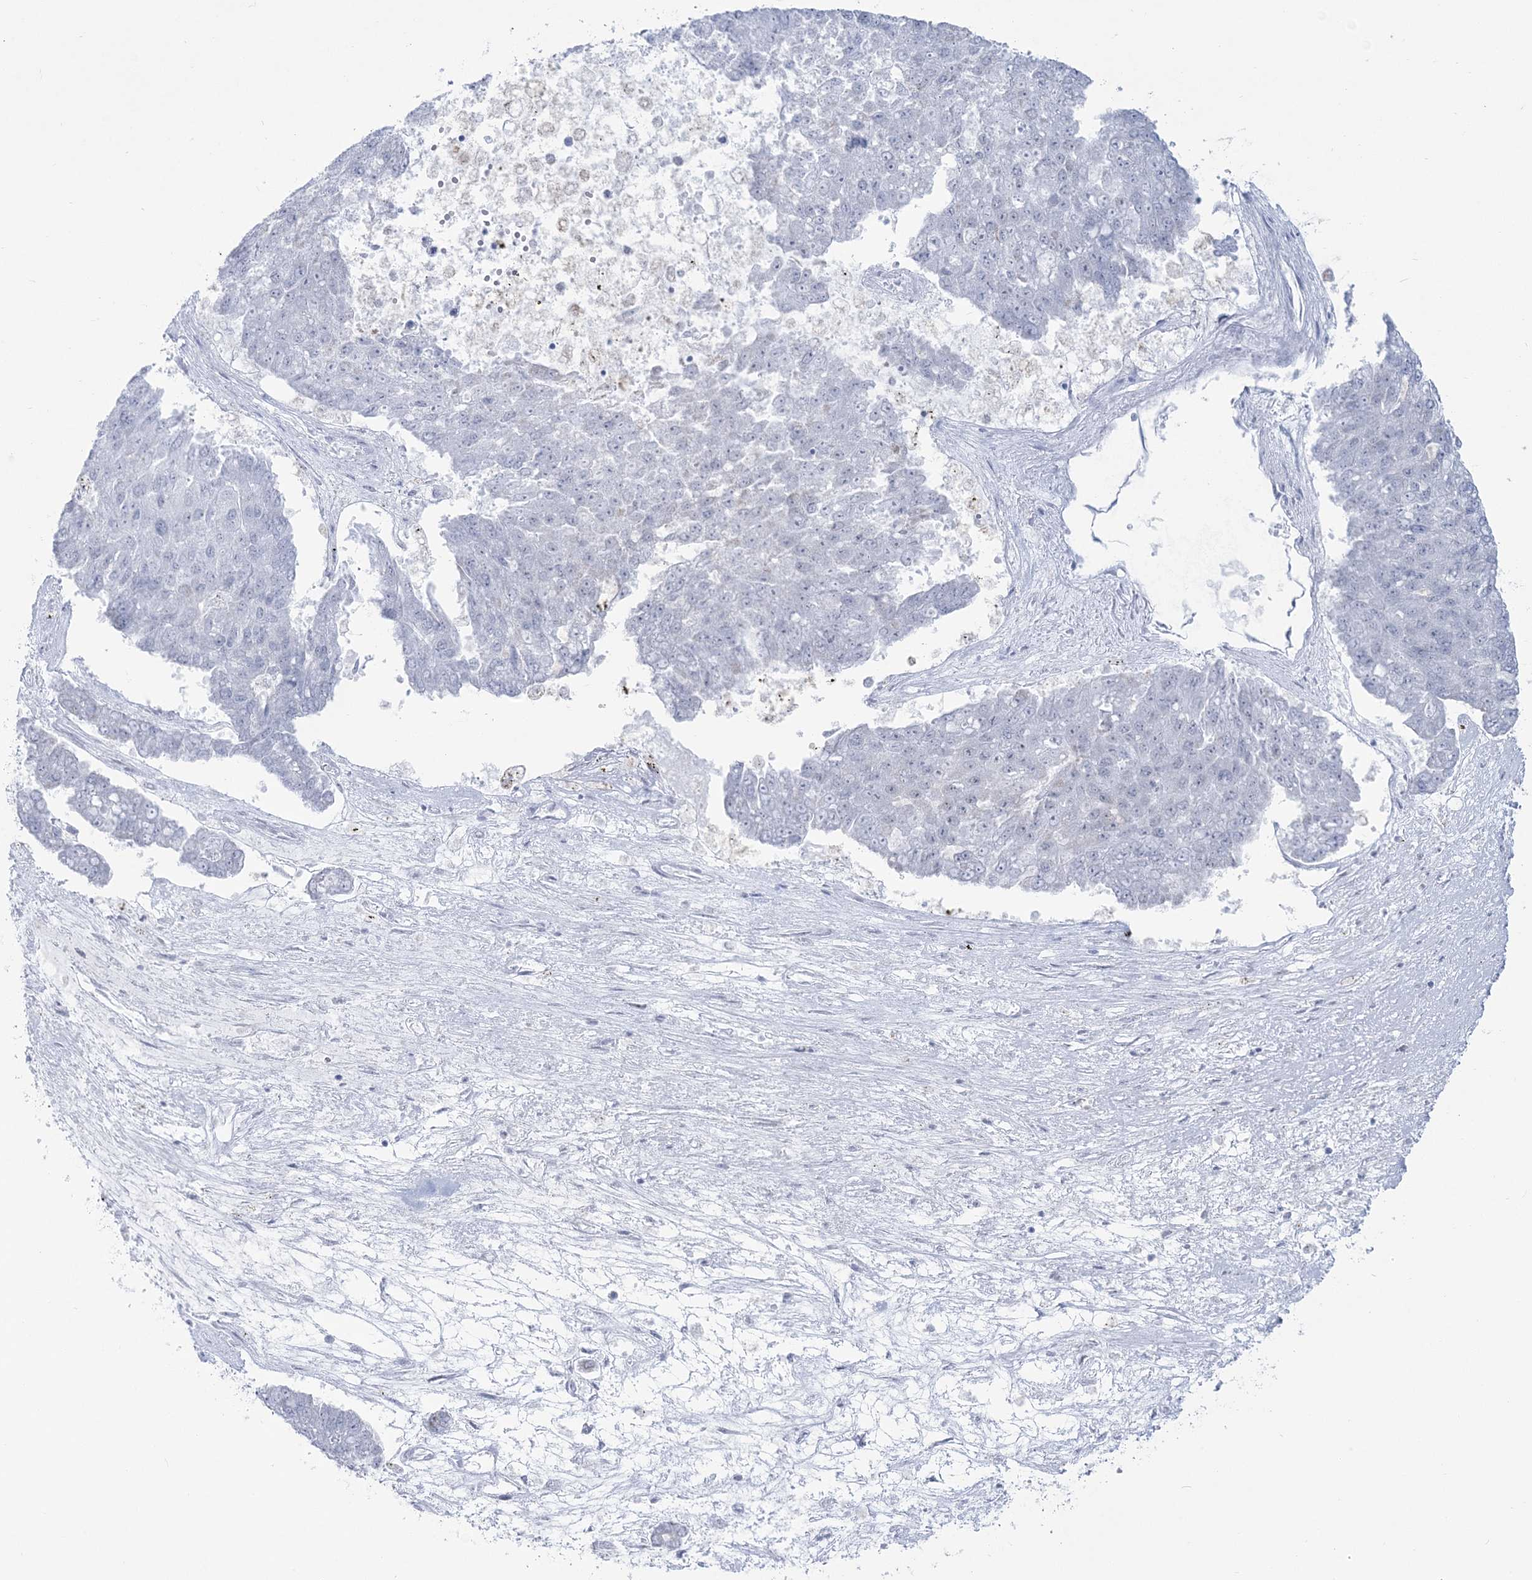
{"staining": {"intensity": "negative", "quantity": "none", "location": "none"}, "tissue": "pancreatic cancer", "cell_type": "Tumor cells", "image_type": "cancer", "snomed": [{"axis": "morphology", "description": "Adenocarcinoma, NOS"}, {"axis": "topography", "description": "Pancreas"}], "caption": "Pancreatic cancer (adenocarcinoma) was stained to show a protein in brown. There is no significant staining in tumor cells. (DAB immunohistochemistry with hematoxylin counter stain).", "gene": "ZNF843", "patient": {"sex": "male", "age": 50}}